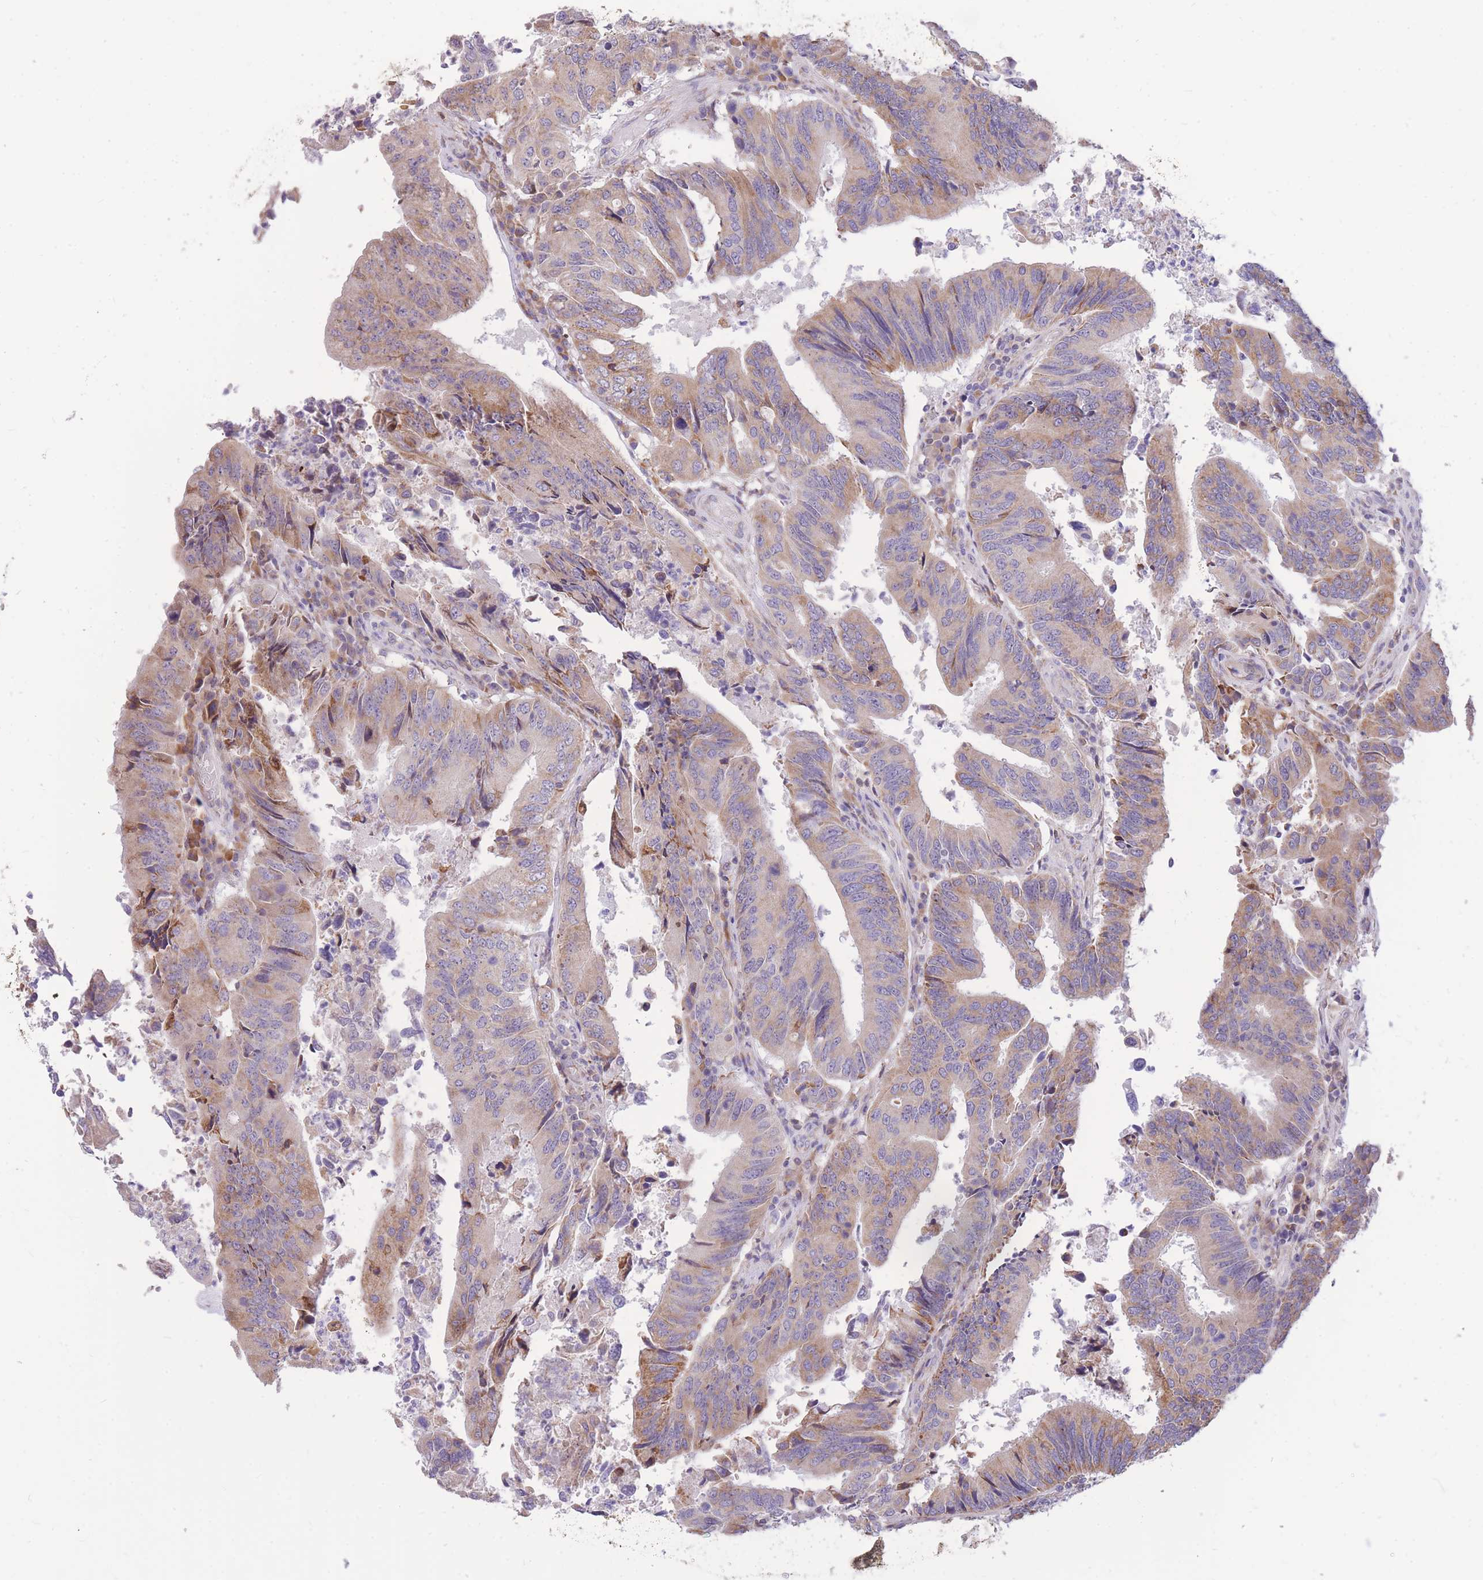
{"staining": {"intensity": "moderate", "quantity": "25%-75%", "location": "cytoplasmic/membranous"}, "tissue": "colorectal cancer", "cell_type": "Tumor cells", "image_type": "cancer", "snomed": [{"axis": "morphology", "description": "Adenocarcinoma, NOS"}, {"axis": "topography", "description": "Colon"}], "caption": "Human colorectal cancer stained with a brown dye reveals moderate cytoplasmic/membranous positive expression in about 25%-75% of tumor cells.", "gene": "TOPAZ1", "patient": {"sex": "female", "age": 67}}